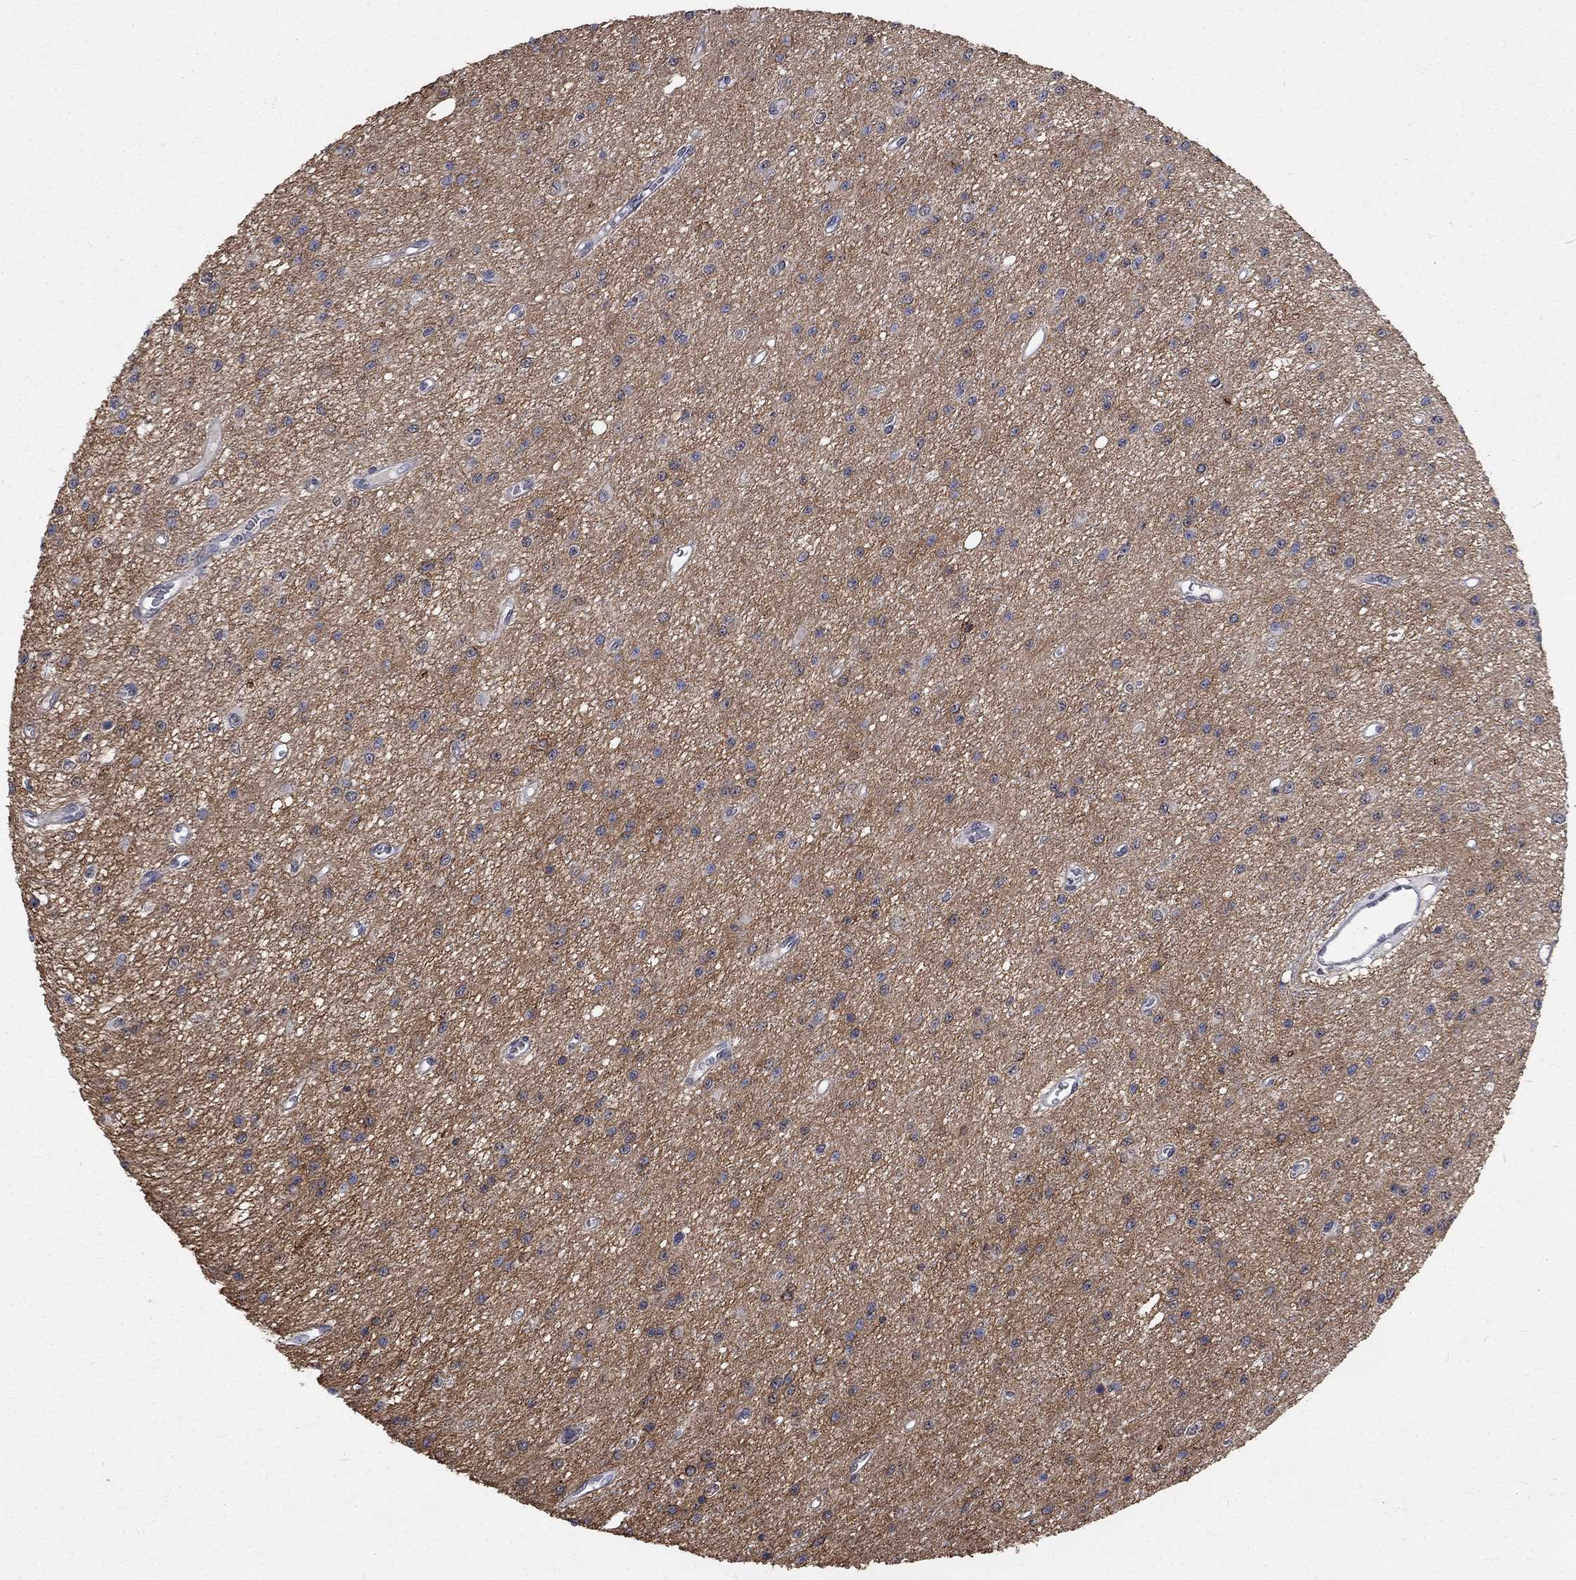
{"staining": {"intensity": "negative", "quantity": "none", "location": "none"}, "tissue": "glioma", "cell_type": "Tumor cells", "image_type": "cancer", "snomed": [{"axis": "morphology", "description": "Glioma, malignant, Low grade"}, {"axis": "topography", "description": "Brain"}], "caption": "The histopathology image demonstrates no staining of tumor cells in glioma. (DAB immunohistochemistry (IHC) with hematoxylin counter stain).", "gene": "CHST5", "patient": {"sex": "female", "age": 45}}